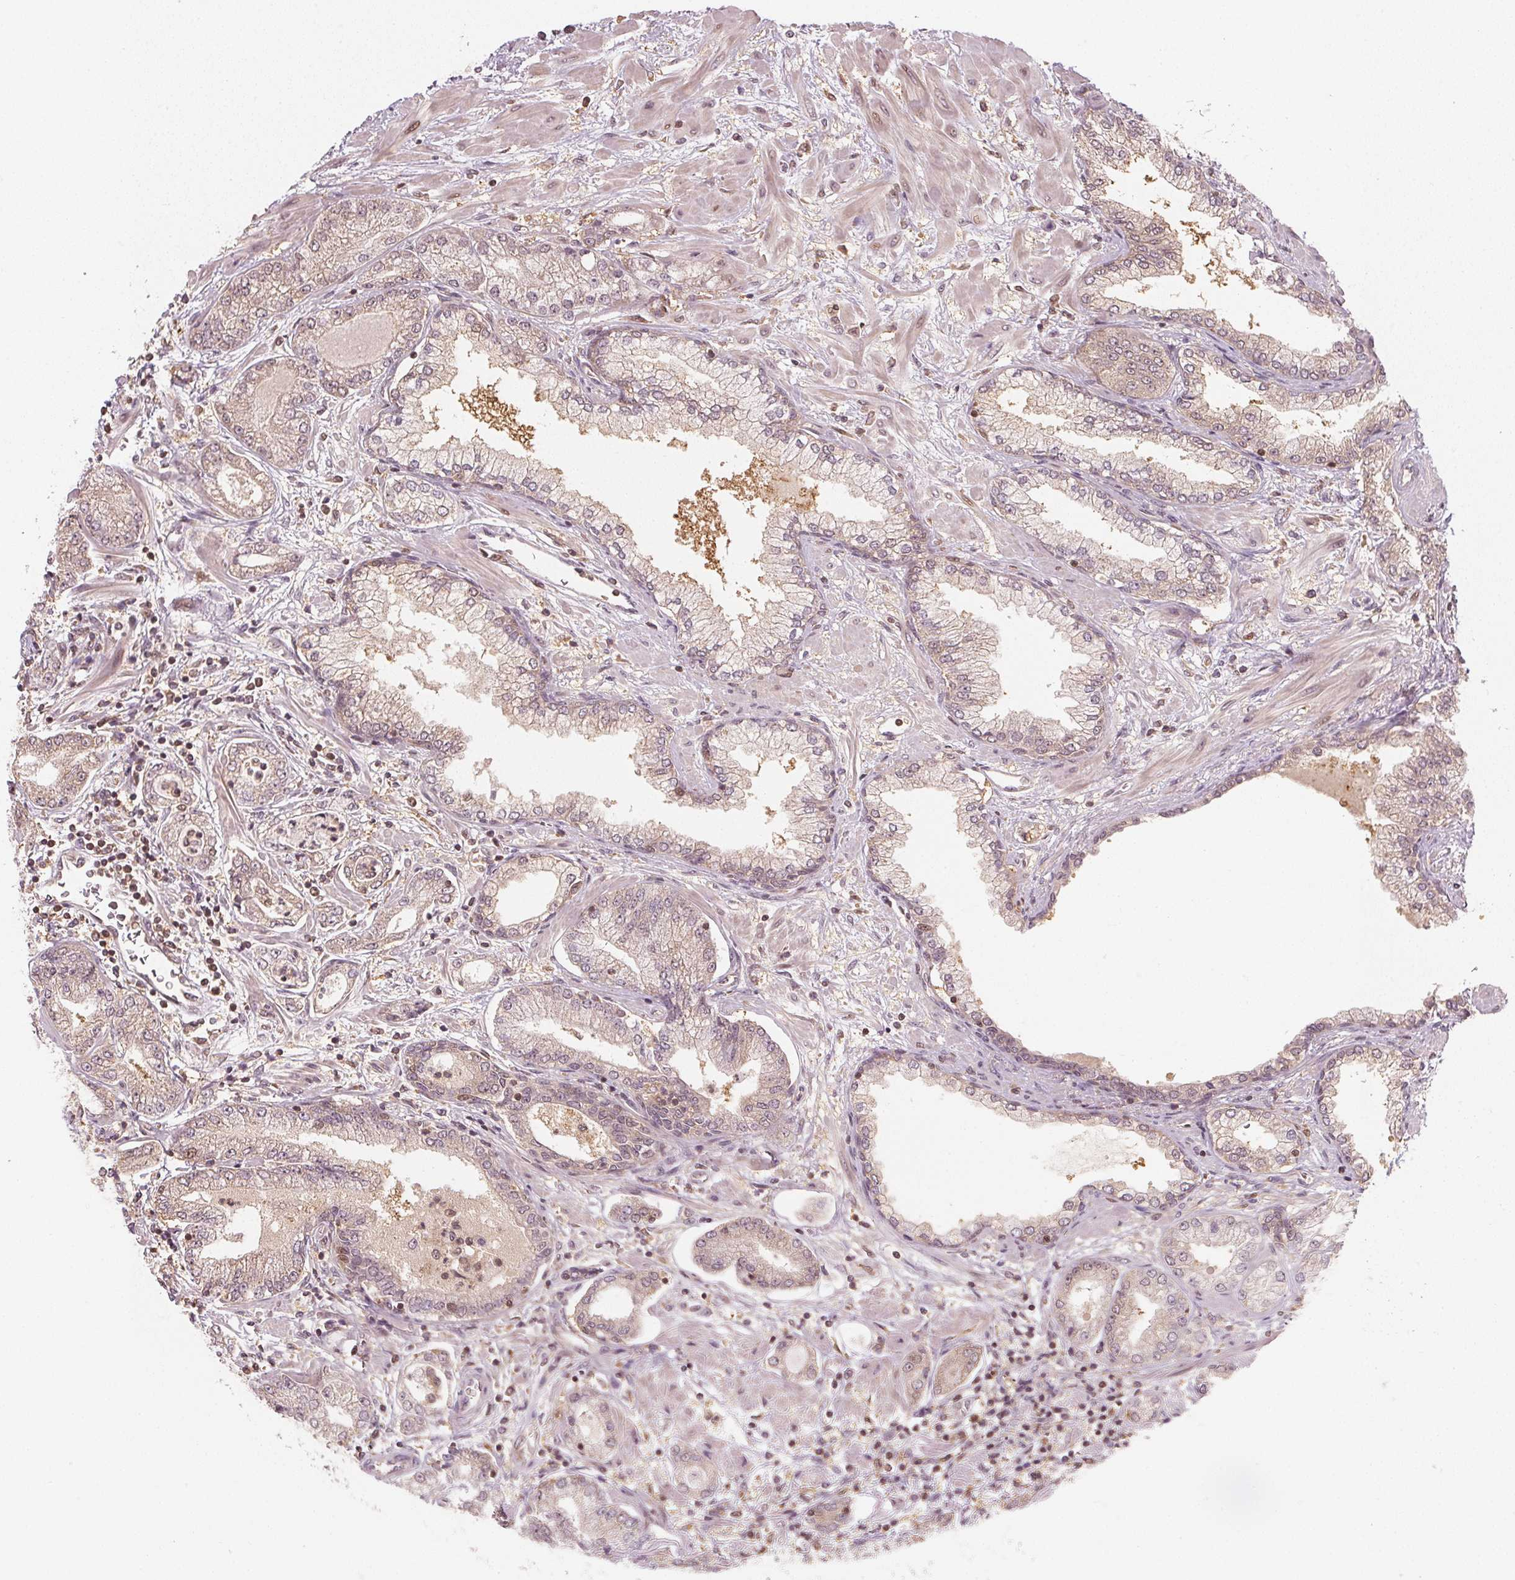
{"staining": {"intensity": "weak", "quantity": ">75%", "location": "cytoplasmic/membranous,nuclear"}, "tissue": "prostate cancer", "cell_type": "Tumor cells", "image_type": "cancer", "snomed": [{"axis": "morphology", "description": "Adenocarcinoma, Low grade"}, {"axis": "topography", "description": "Prostate"}], "caption": "This micrograph shows immunohistochemistry staining of prostate cancer, with low weak cytoplasmic/membranous and nuclear staining in about >75% of tumor cells.", "gene": "UBE2L3", "patient": {"sex": "male", "age": 55}}